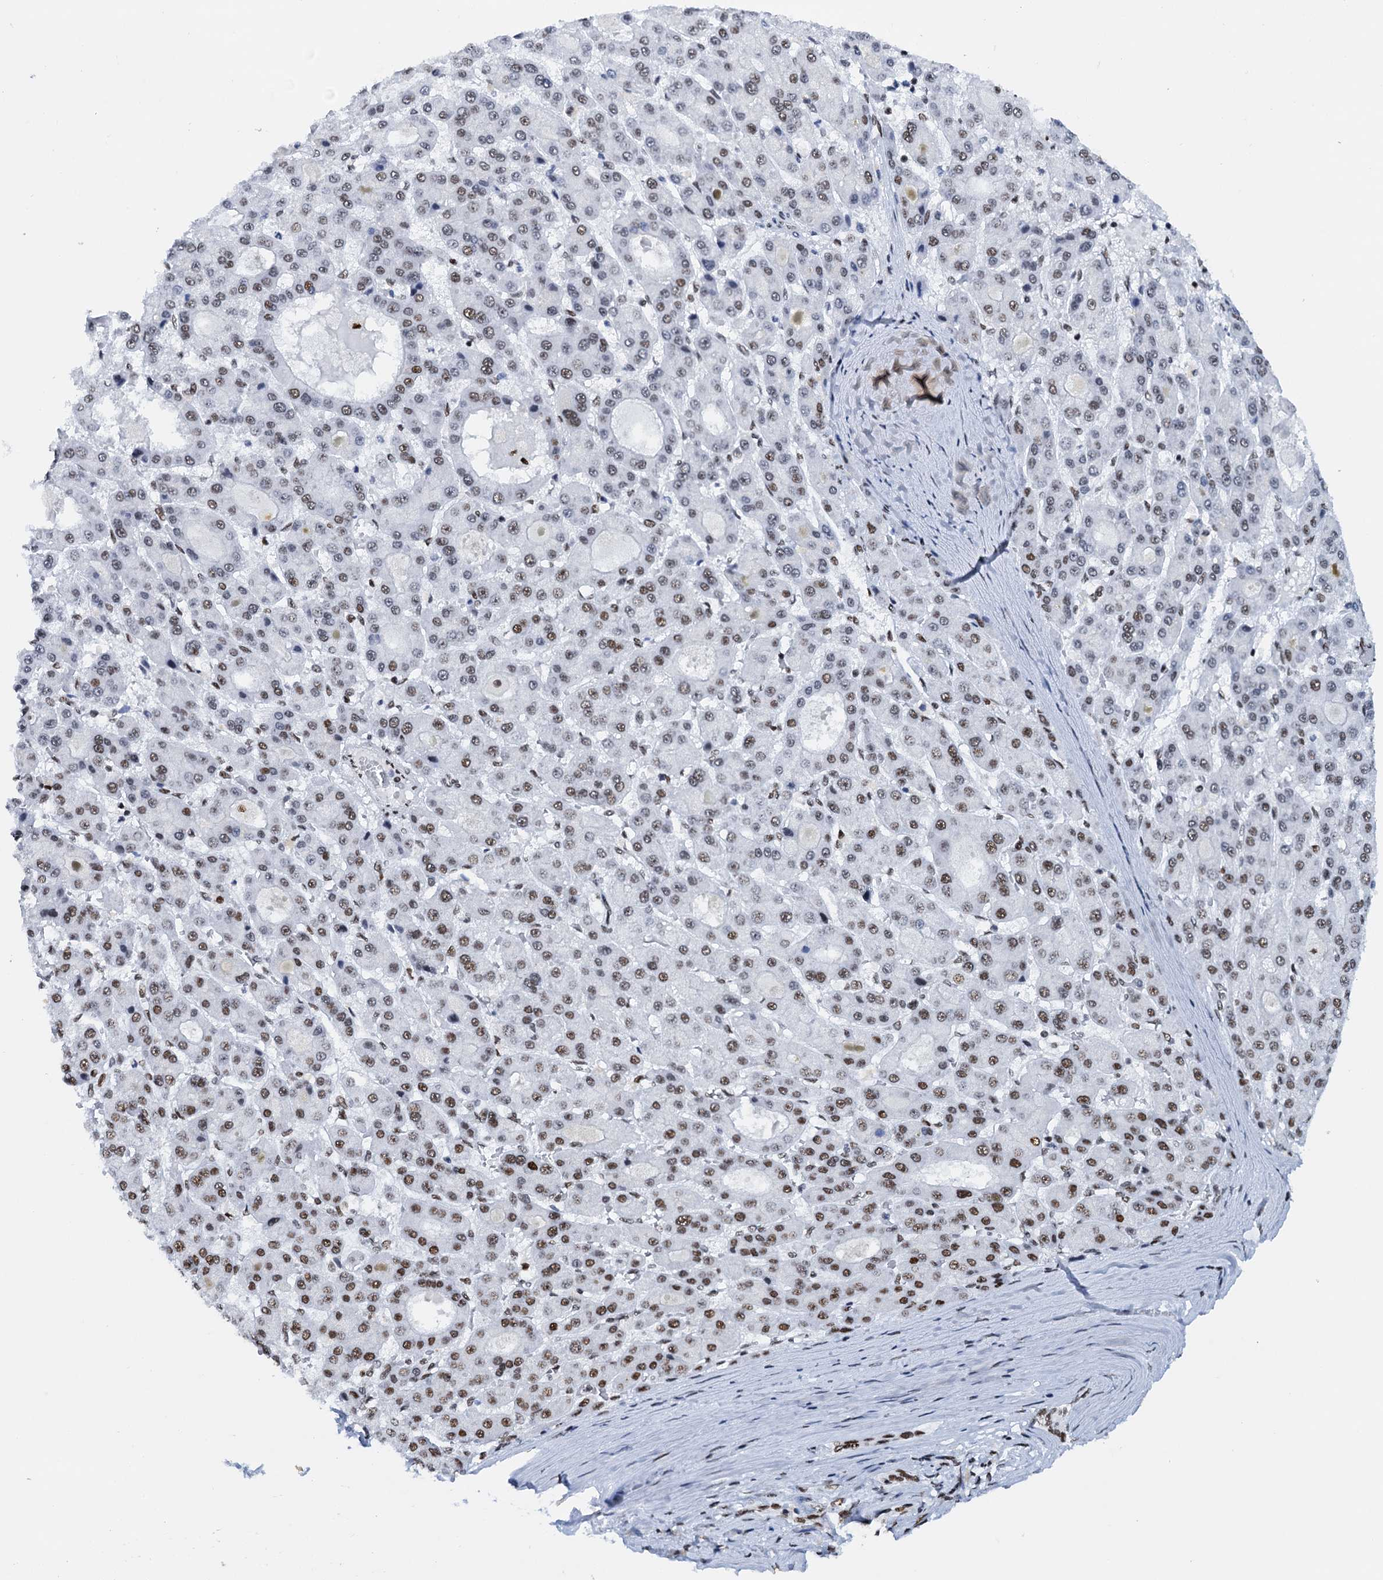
{"staining": {"intensity": "moderate", "quantity": "25%-75%", "location": "nuclear"}, "tissue": "liver cancer", "cell_type": "Tumor cells", "image_type": "cancer", "snomed": [{"axis": "morphology", "description": "Carcinoma, Hepatocellular, NOS"}, {"axis": "topography", "description": "Liver"}], "caption": "This is an image of immunohistochemistry (IHC) staining of hepatocellular carcinoma (liver), which shows moderate positivity in the nuclear of tumor cells.", "gene": "SLTM", "patient": {"sex": "male", "age": 70}}